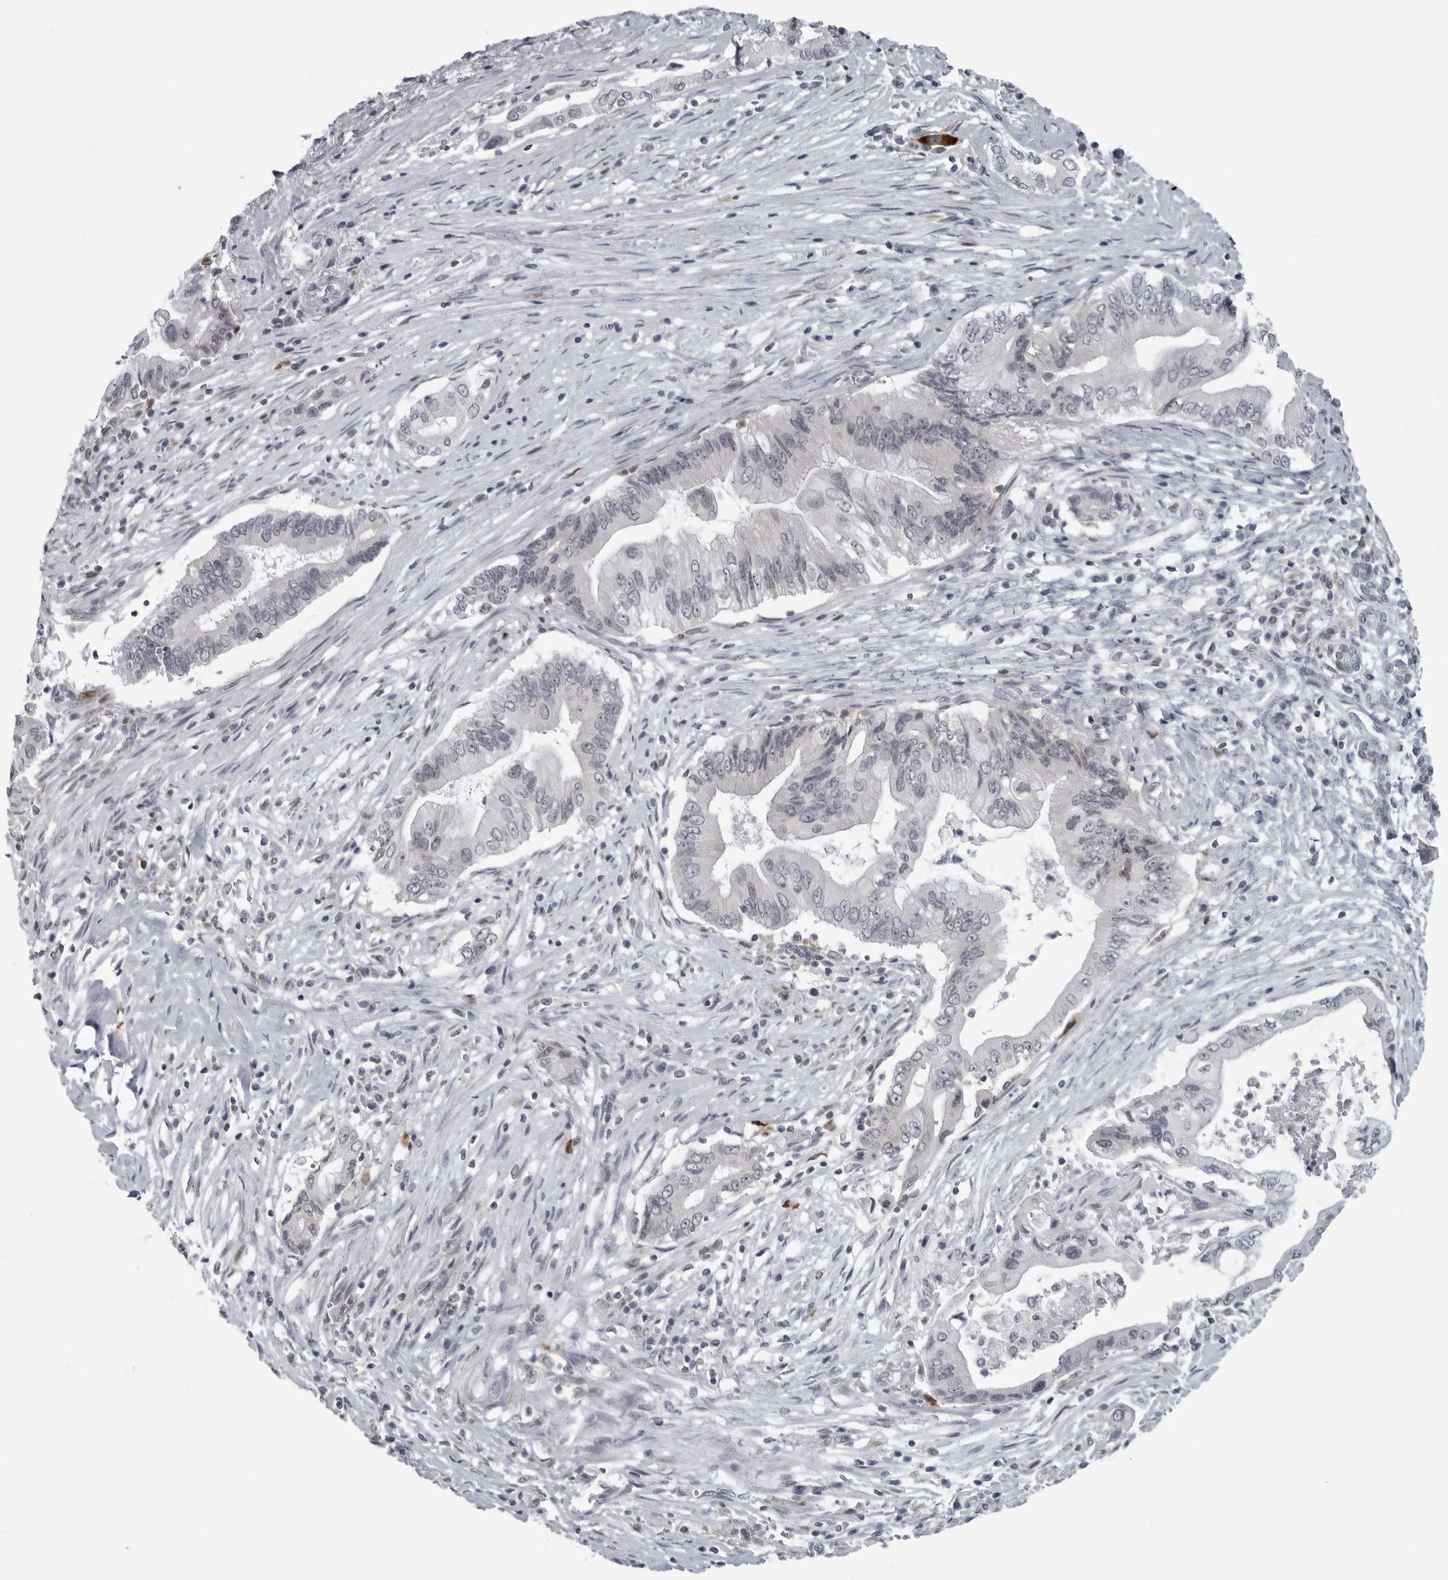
{"staining": {"intensity": "weak", "quantity": "<25%", "location": "cytoplasmic/membranous"}, "tissue": "pancreatic cancer", "cell_type": "Tumor cells", "image_type": "cancer", "snomed": [{"axis": "morphology", "description": "Adenocarcinoma, NOS"}, {"axis": "topography", "description": "Pancreas"}], "caption": "The immunohistochemistry micrograph has no significant expression in tumor cells of pancreatic adenocarcinoma tissue. The staining is performed using DAB (3,3'-diaminobenzidine) brown chromogen with nuclei counter-stained in using hematoxylin.", "gene": "LYSMD1", "patient": {"sex": "male", "age": 78}}